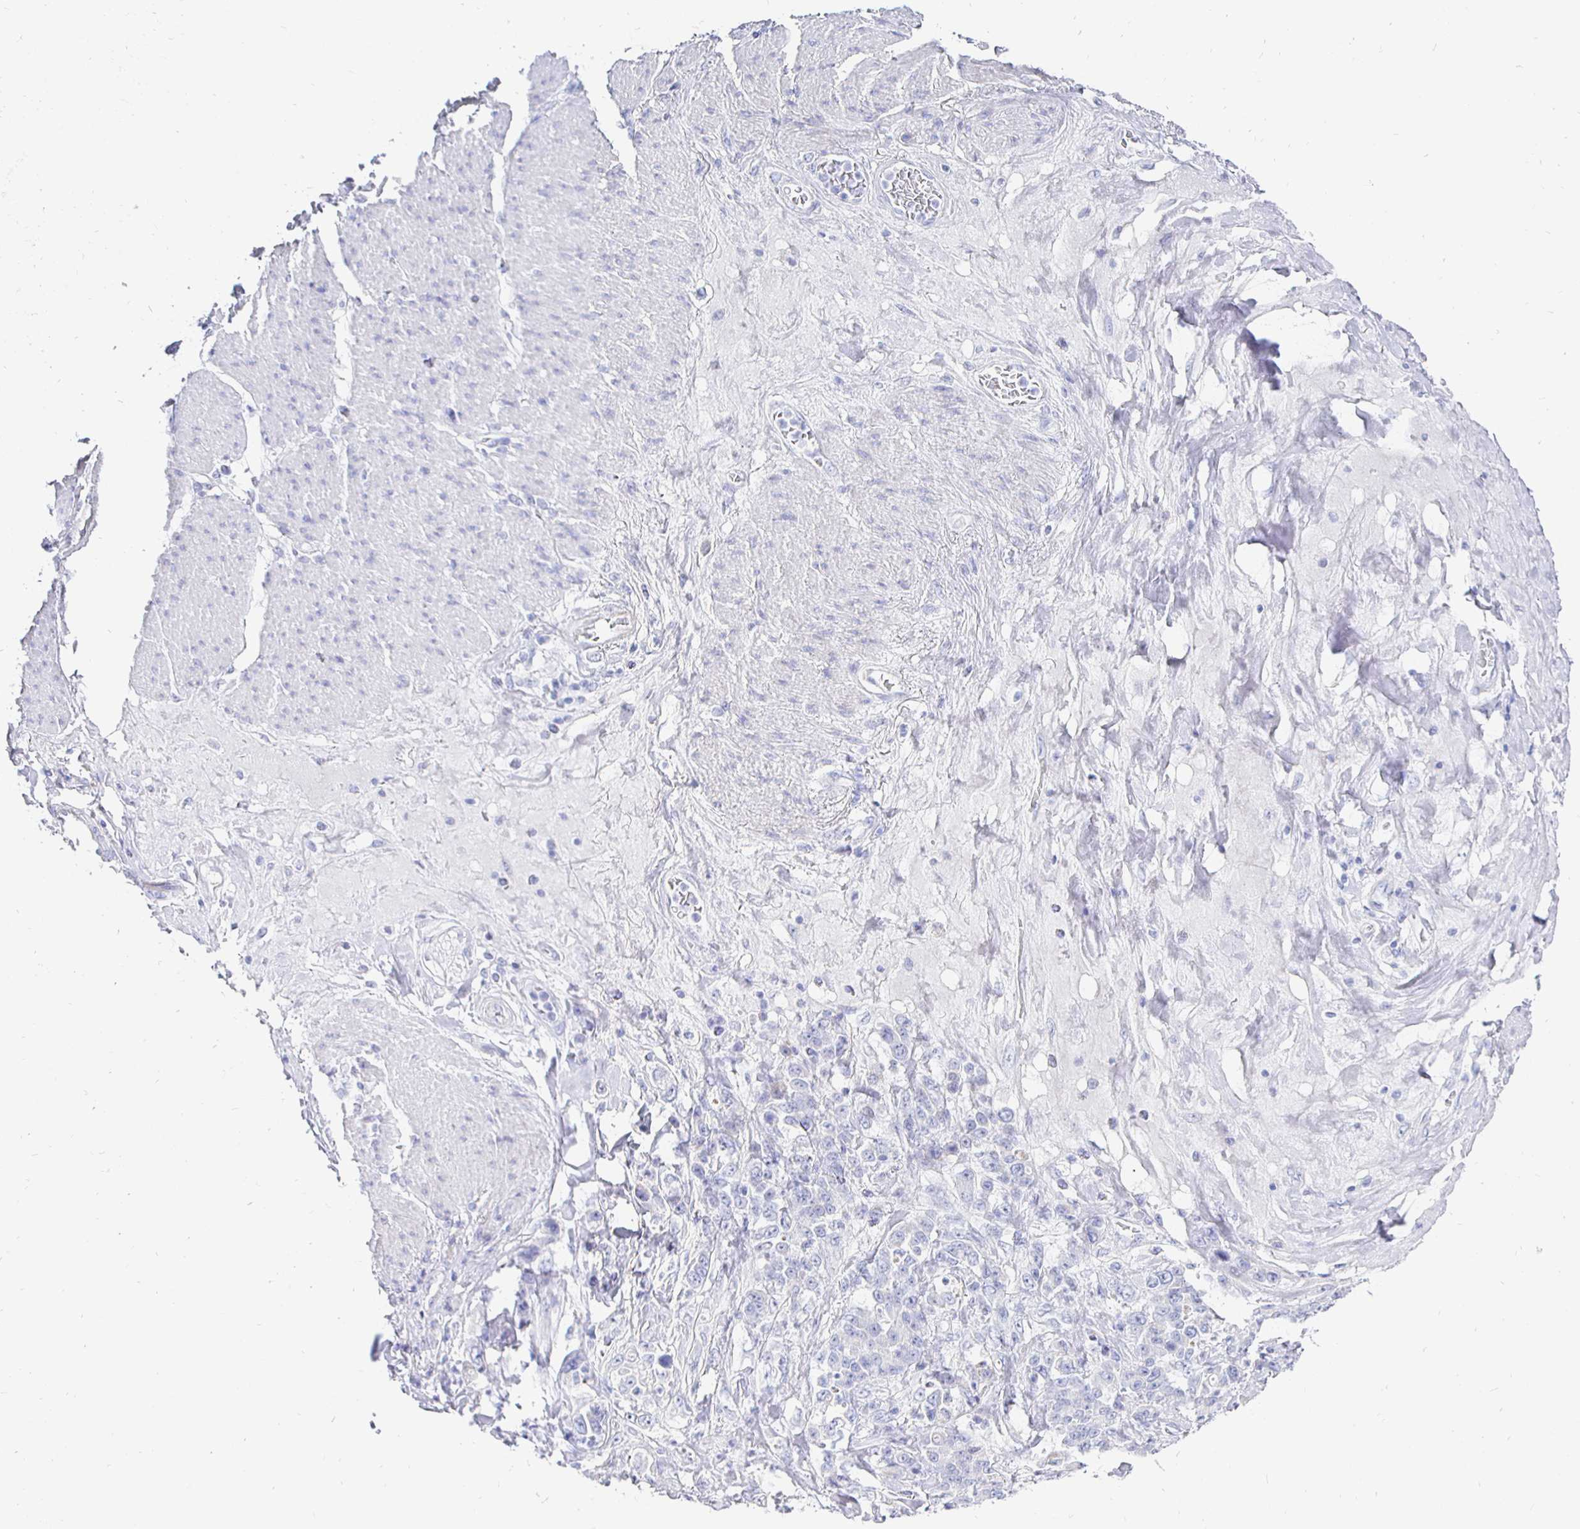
{"staining": {"intensity": "negative", "quantity": "none", "location": "none"}, "tissue": "stomach cancer", "cell_type": "Tumor cells", "image_type": "cancer", "snomed": [{"axis": "morphology", "description": "Adenocarcinoma, NOS"}, {"axis": "topography", "description": "Stomach"}], "caption": "Histopathology image shows no significant protein staining in tumor cells of adenocarcinoma (stomach).", "gene": "CR2", "patient": {"sex": "female", "age": 79}}